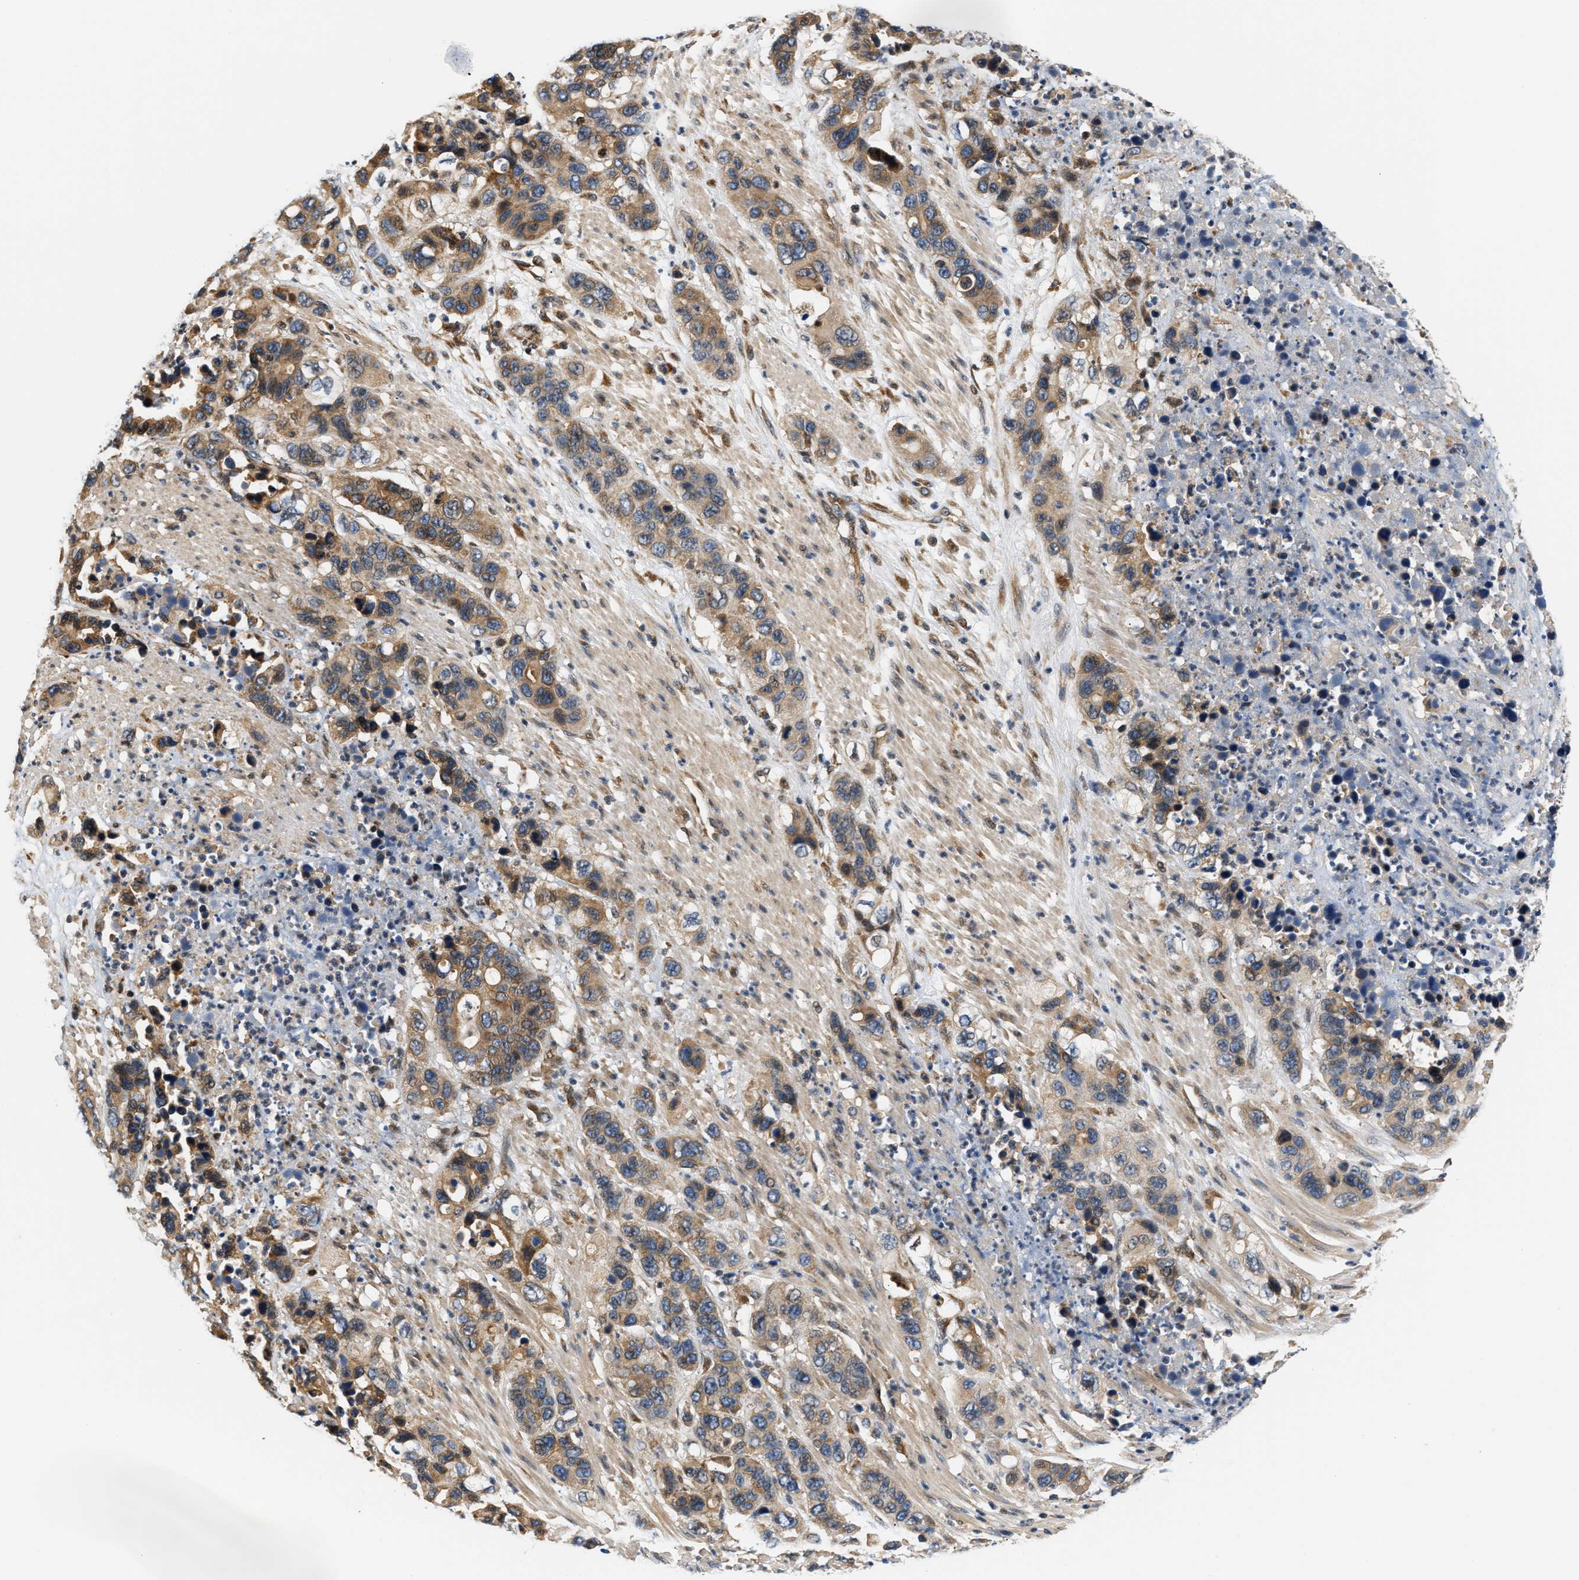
{"staining": {"intensity": "moderate", "quantity": ">75%", "location": "cytoplasmic/membranous"}, "tissue": "pancreatic cancer", "cell_type": "Tumor cells", "image_type": "cancer", "snomed": [{"axis": "morphology", "description": "Adenocarcinoma, NOS"}, {"axis": "topography", "description": "Pancreas"}], "caption": "DAB (3,3'-diaminobenzidine) immunohistochemical staining of pancreatic cancer (adenocarcinoma) demonstrates moderate cytoplasmic/membranous protein staining in approximately >75% of tumor cells.", "gene": "TNIP2", "patient": {"sex": "female", "age": 71}}